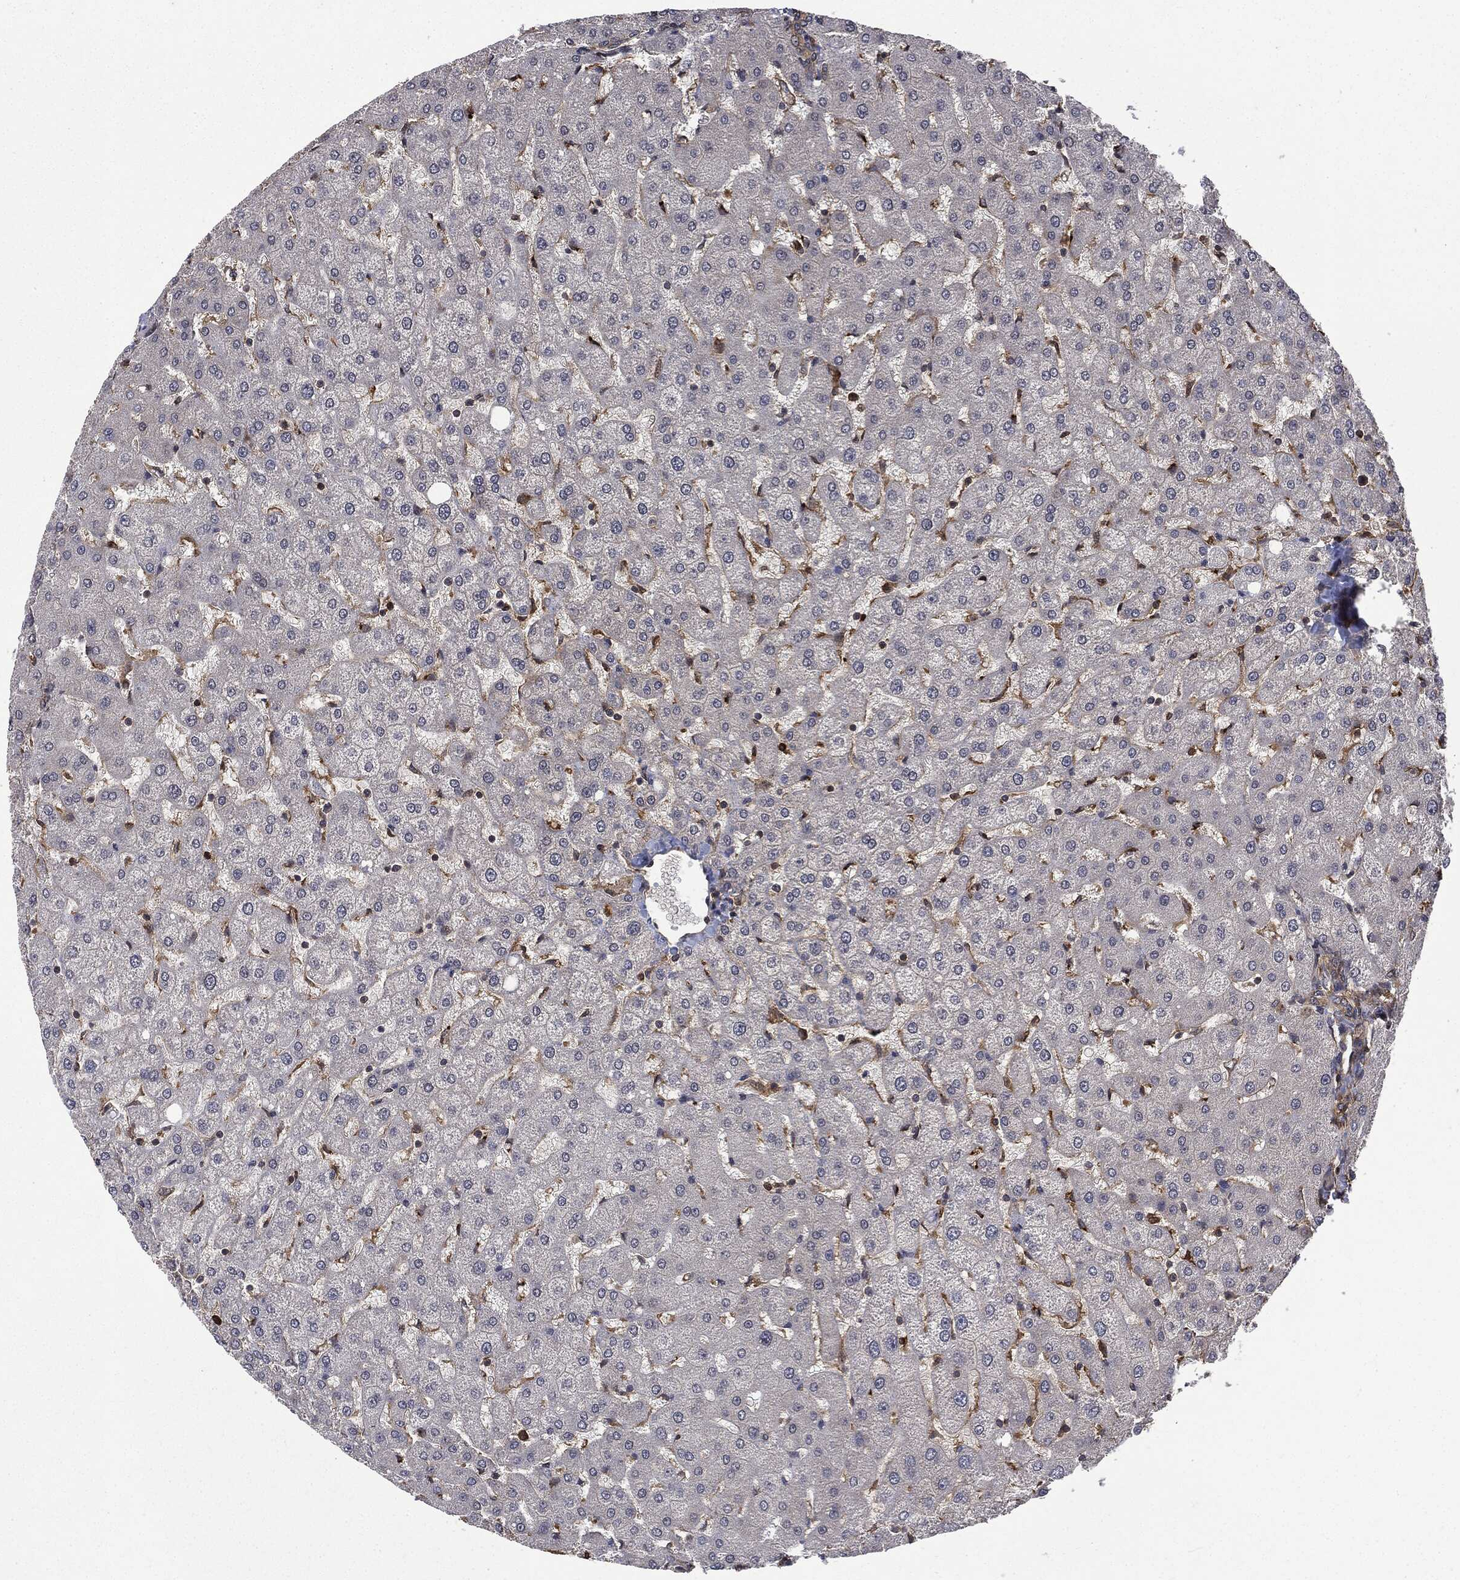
{"staining": {"intensity": "negative", "quantity": "none", "location": "none"}, "tissue": "liver", "cell_type": "Cholangiocytes", "image_type": "normal", "snomed": [{"axis": "morphology", "description": "Normal tissue, NOS"}, {"axis": "topography", "description": "Liver"}], "caption": "IHC photomicrograph of unremarkable liver stained for a protein (brown), which exhibits no expression in cholangiocytes.", "gene": "SNX5", "patient": {"sex": "female", "age": 50}}